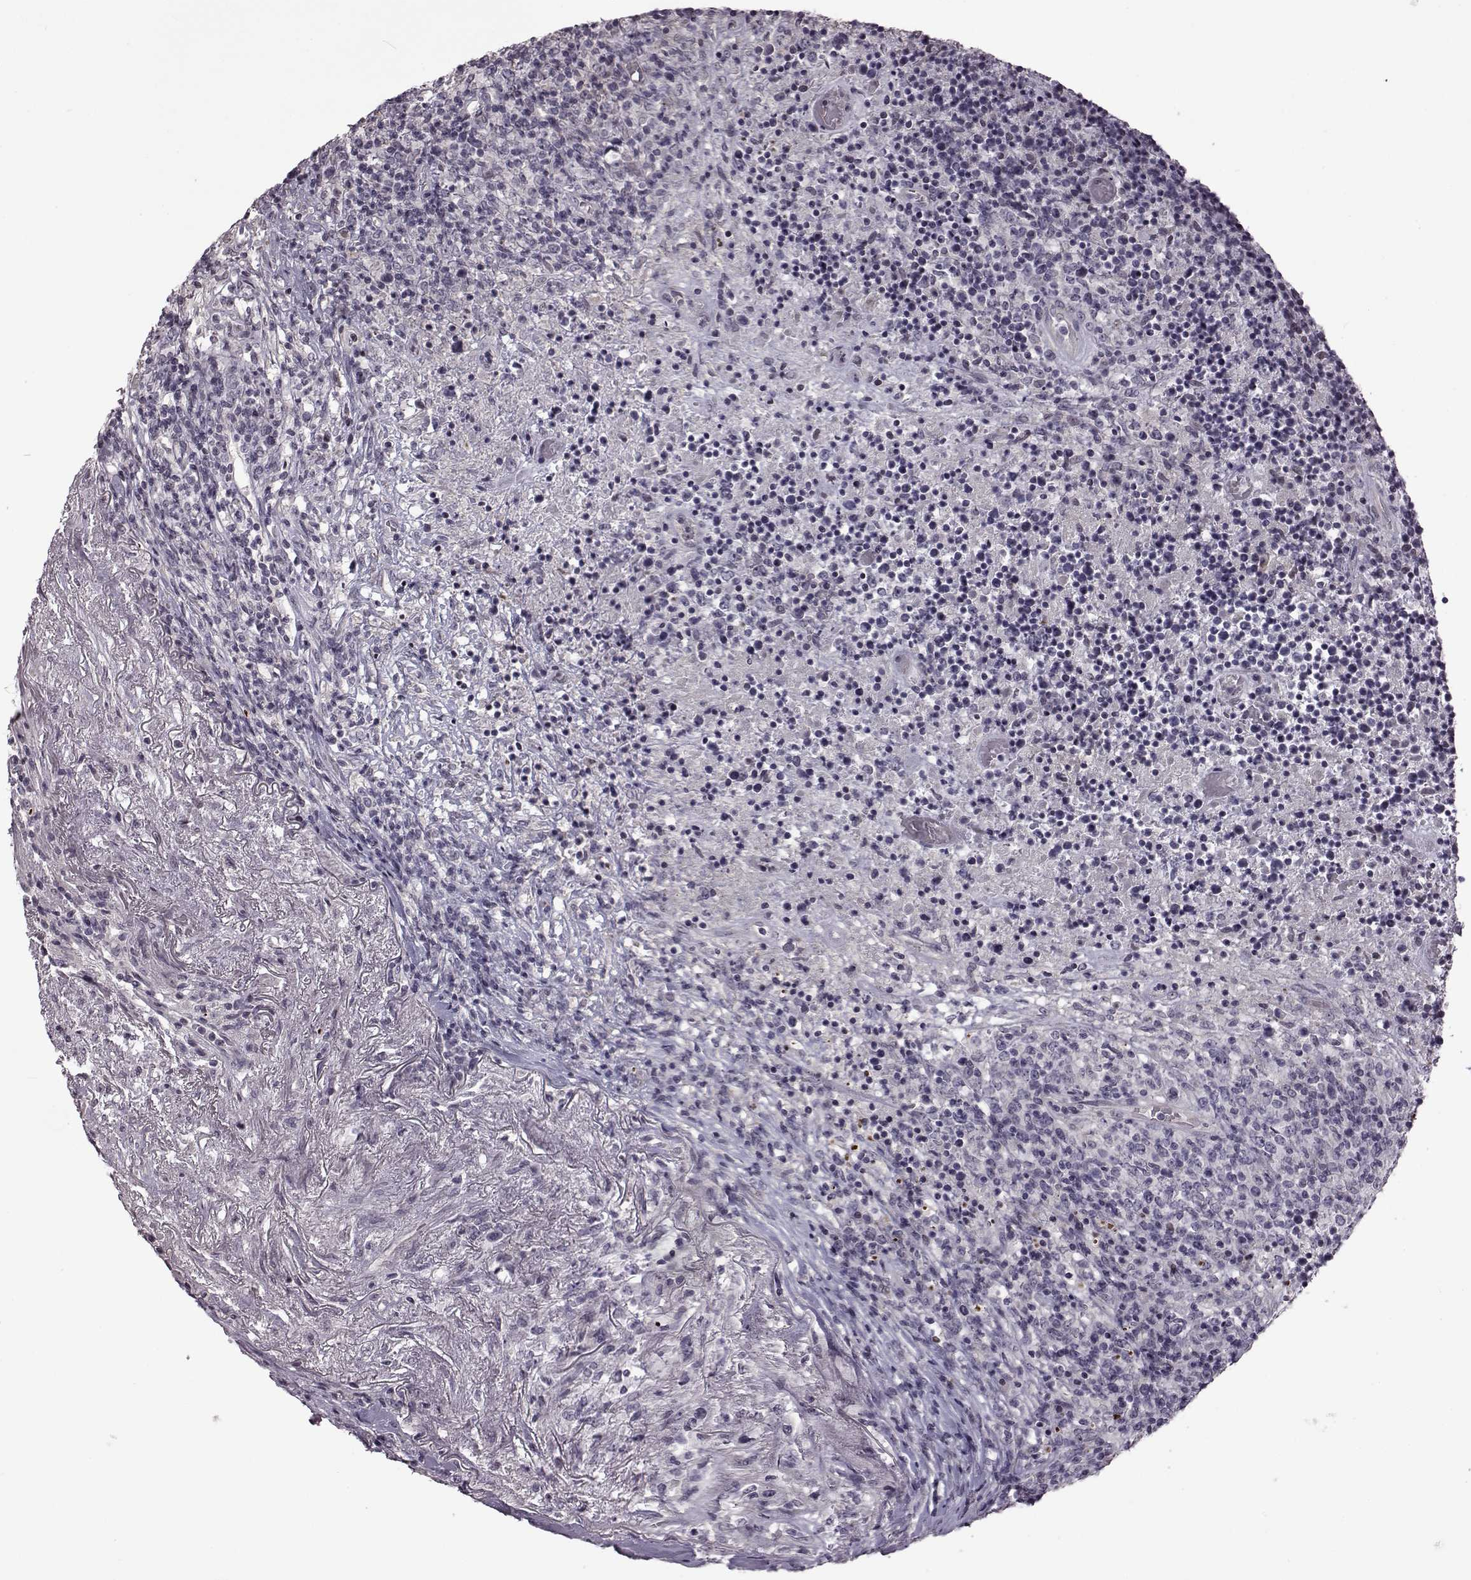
{"staining": {"intensity": "negative", "quantity": "none", "location": "none"}, "tissue": "lymphoma", "cell_type": "Tumor cells", "image_type": "cancer", "snomed": [{"axis": "morphology", "description": "Malignant lymphoma, non-Hodgkin's type, High grade"}, {"axis": "topography", "description": "Lung"}], "caption": "Malignant lymphoma, non-Hodgkin's type (high-grade) stained for a protein using IHC reveals no staining tumor cells.", "gene": "GAL", "patient": {"sex": "male", "age": 79}}